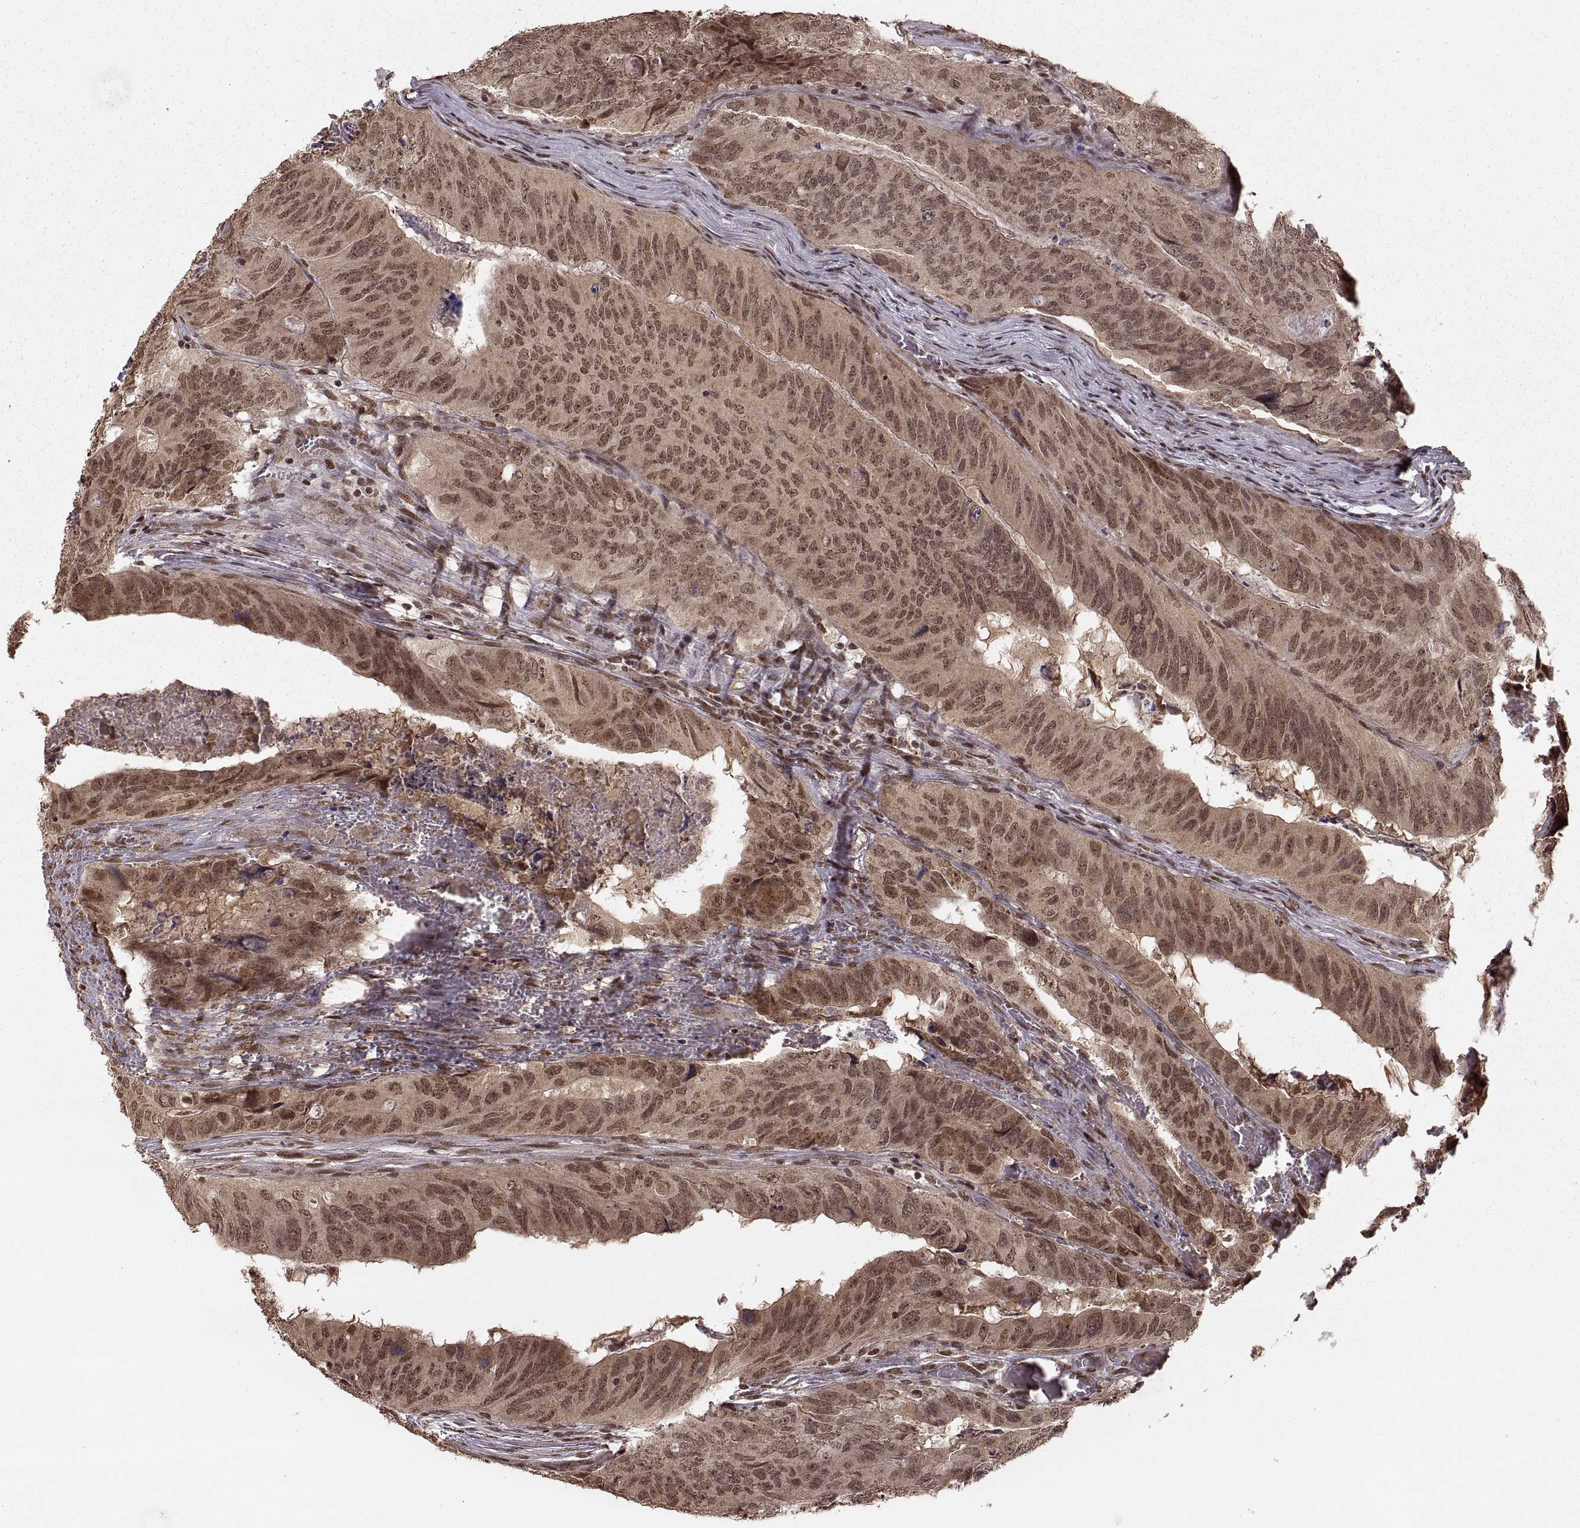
{"staining": {"intensity": "moderate", "quantity": ">75%", "location": "cytoplasmic/membranous,nuclear"}, "tissue": "colorectal cancer", "cell_type": "Tumor cells", "image_type": "cancer", "snomed": [{"axis": "morphology", "description": "Adenocarcinoma, NOS"}, {"axis": "topography", "description": "Colon"}], "caption": "Immunohistochemistry (IHC) (DAB) staining of human colorectal cancer (adenocarcinoma) displays moderate cytoplasmic/membranous and nuclear protein staining in approximately >75% of tumor cells.", "gene": "RFT1", "patient": {"sex": "male", "age": 79}}